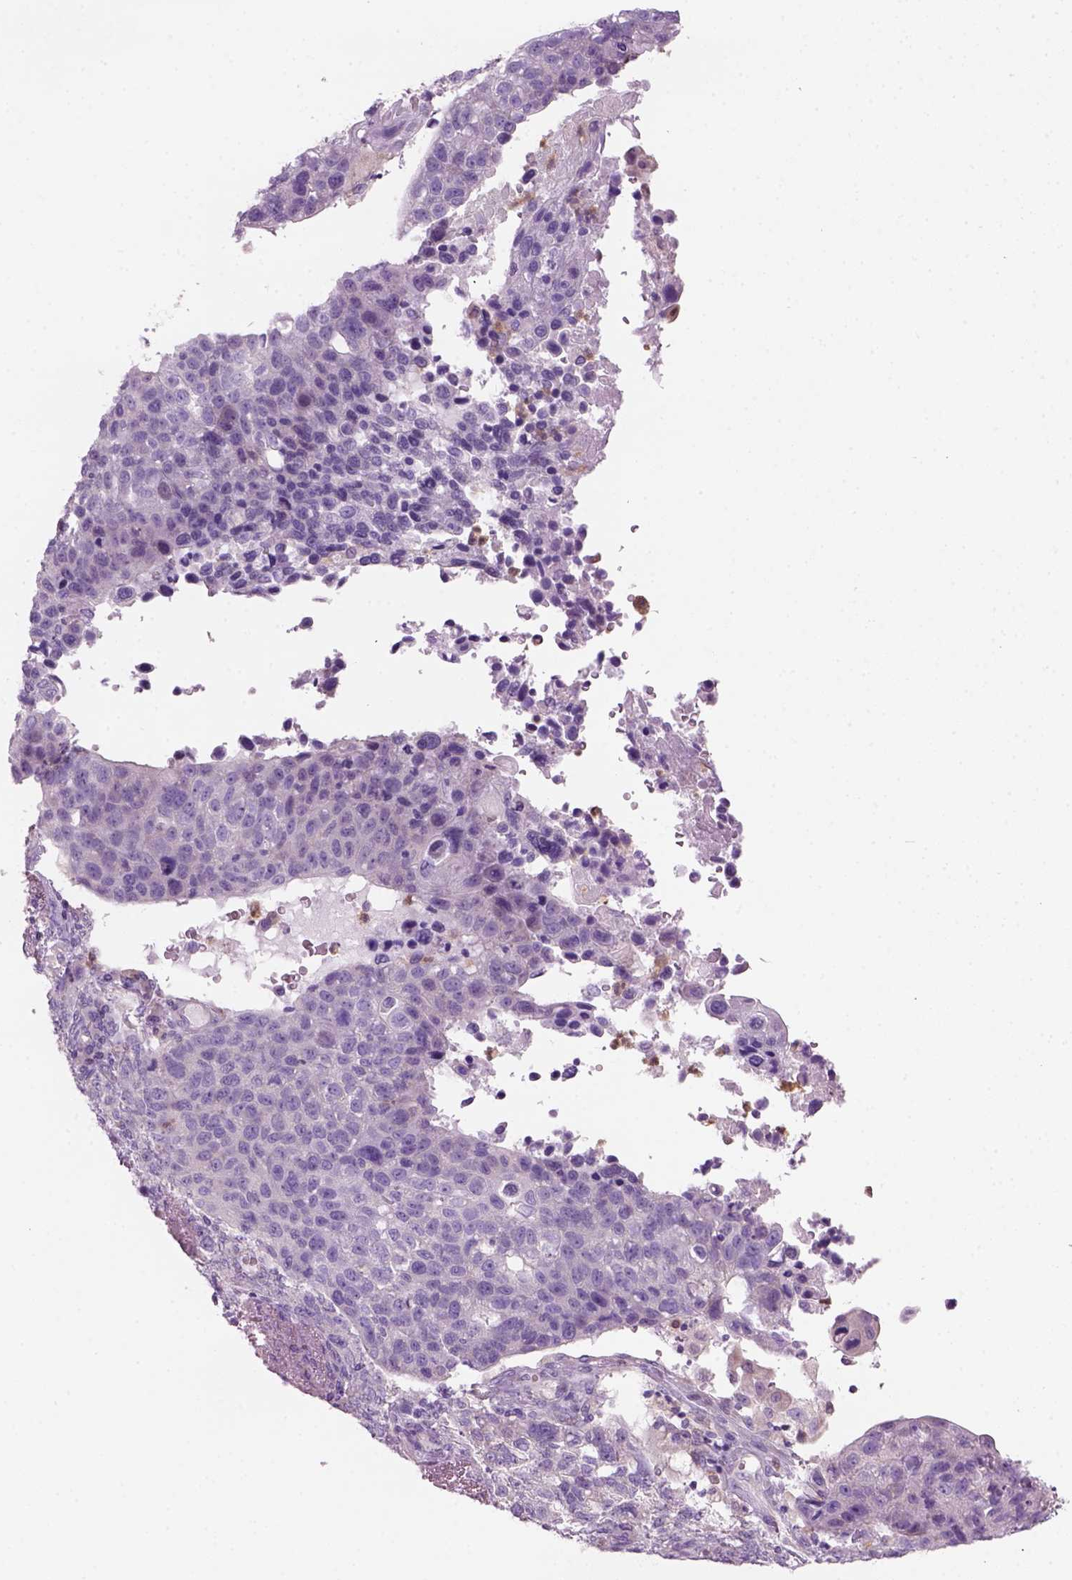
{"staining": {"intensity": "negative", "quantity": "none", "location": "none"}, "tissue": "lung cancer", "cell_type": "Tumor cells", "image_type": "cancer", "snomed": [{"axis": "morphology", "description": "Squamous cell carcinoma, NOS"}, {"axis": "topography", "description": "Lymph node"}, {"axis": "topography", "description": "Lung"}], "caption": "This is a photomicrograph of immunohistochemistry (IHC) staining of lung squamous cell carcinoma, which shows no expression in tumor cells.", "gene": "CD84", "patient": {"sex": "male", "age": 61}}